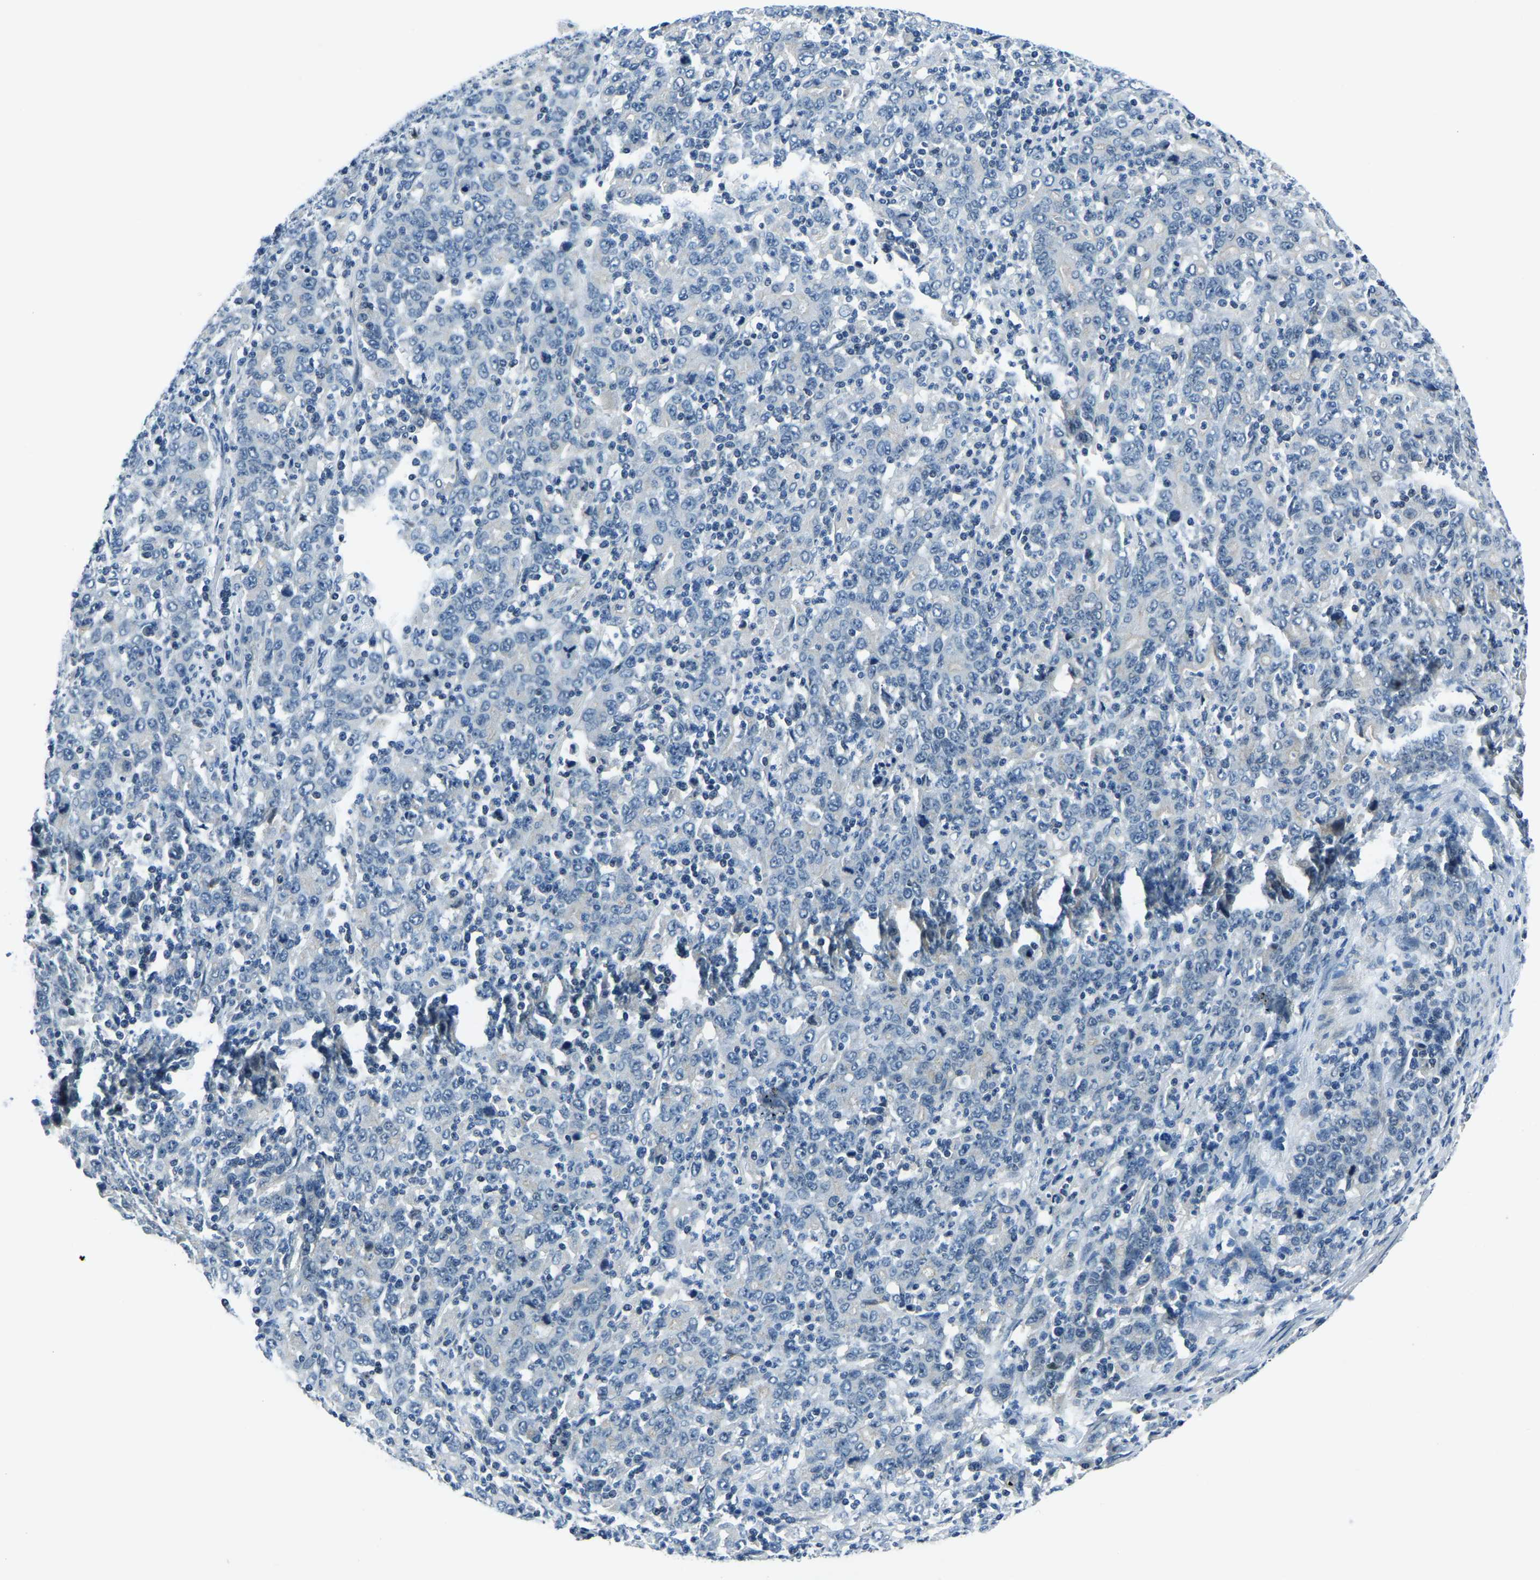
{"staining": {"intensity": "negative", "quantity": "none", "location": "none"}, "tissue": "stomach cancer", "cell_type": "Tumor cells", "image_type": "cancer", "snomed": [{"axis": "morphology", "description": "Adenocarcinoma, NOS"}, {"axis": "topography", "description": "Stomach, upper"}], "caption": "Immunohistochemical staining of stomach cancer reveals no significant staining in tumor cells.", "gene": "RRP1", "patient": {"sex": "male", "age": 69}}